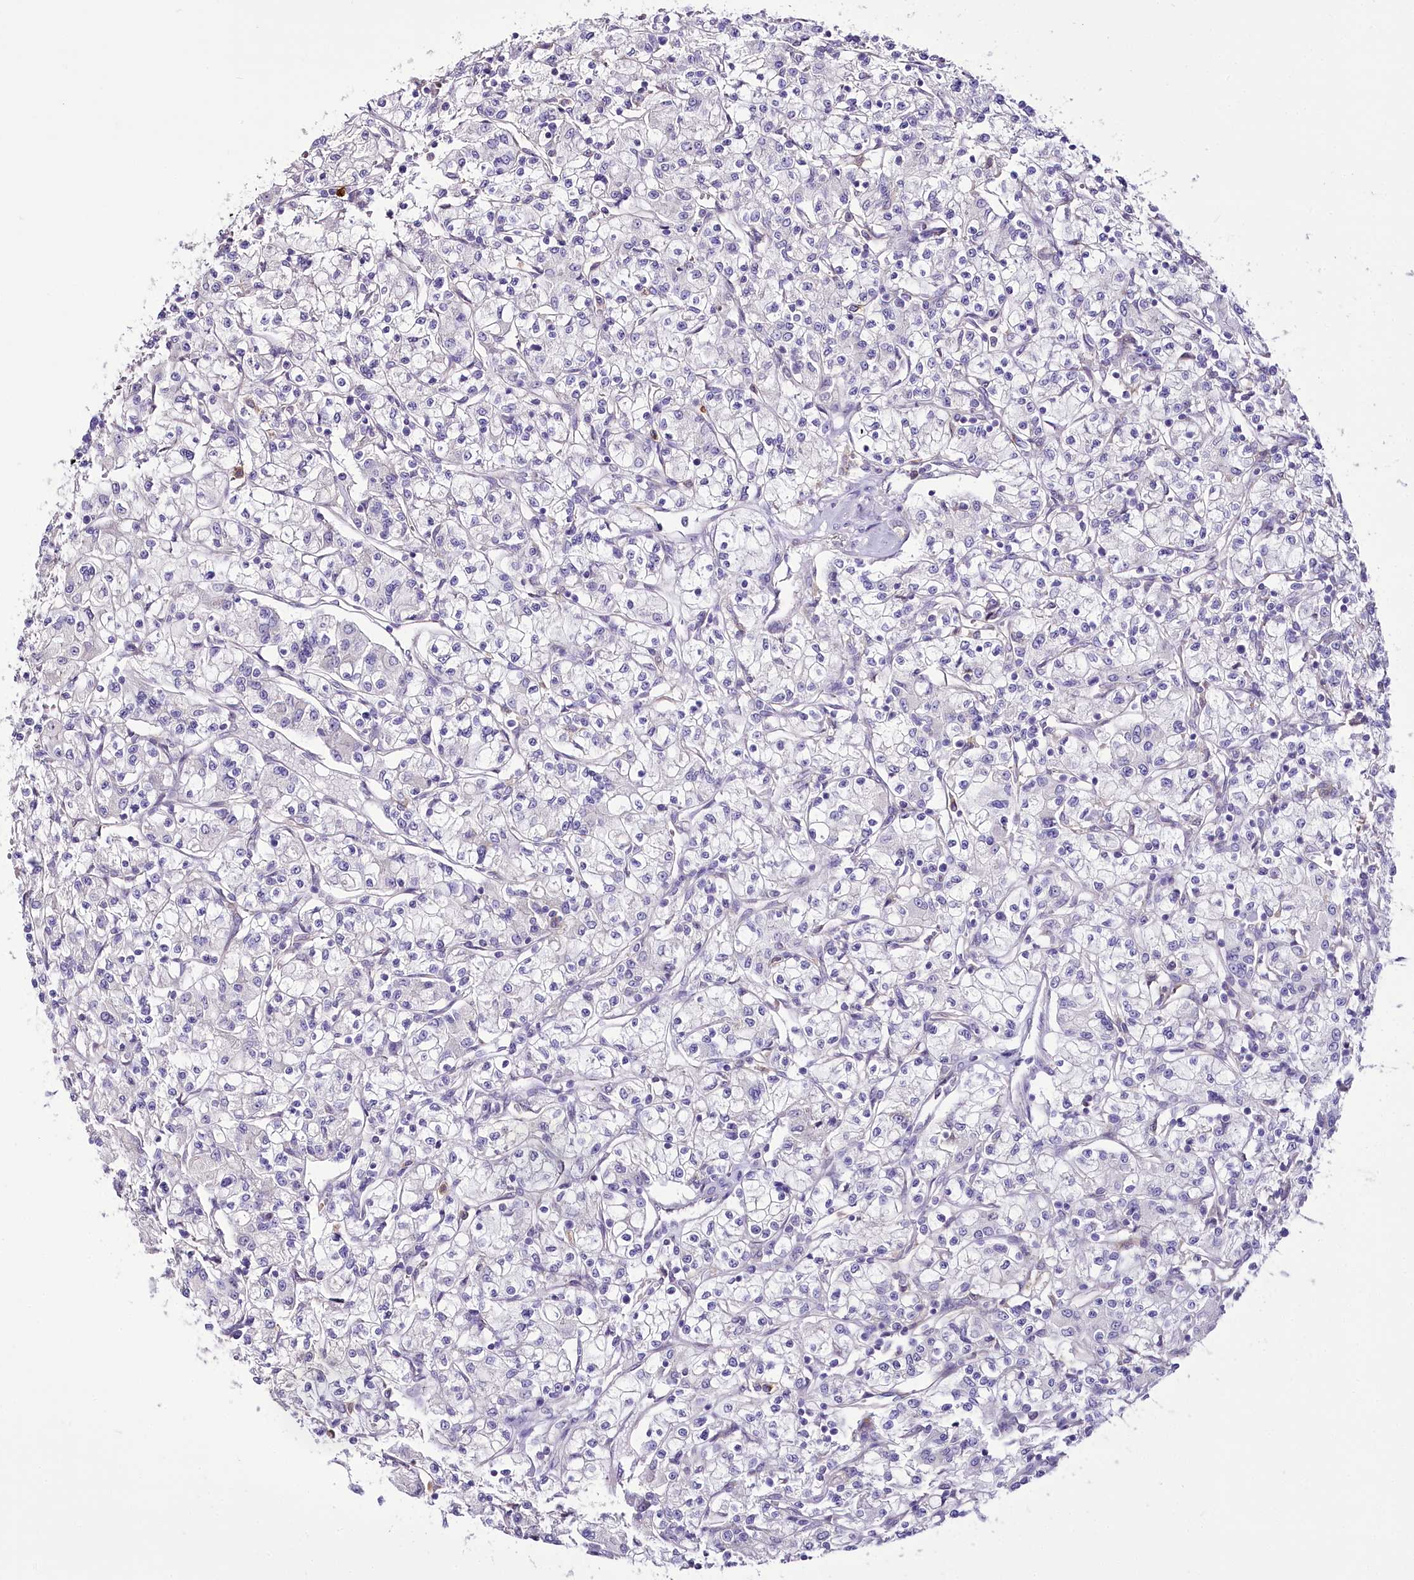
{"staining": {"intensity": "negative", "quantity": "none", "location": "none"}, "tissue": "renal cancer", "cell_type": "Tumor cells", "image_type": "cancer", "snomed": [{"axis": "morphology", "description": "Adenocarcinoma, NOS"}, {"axis": "topography", "description": "Kidney"}], "caption": "DAB immunohistochemical staining of human renal cancer (adenocarcinoma) exhibits no significant positivity in tumor cells. The staining was performed using DAB (3,3'-diaminobenzidine) to visualize the protein expression in brown, while the nuclei were stained in blue with hematoxylin (Magnification: 20x).", "gene": "DPYD", "patient": {"sex": "female", "age": 59}}